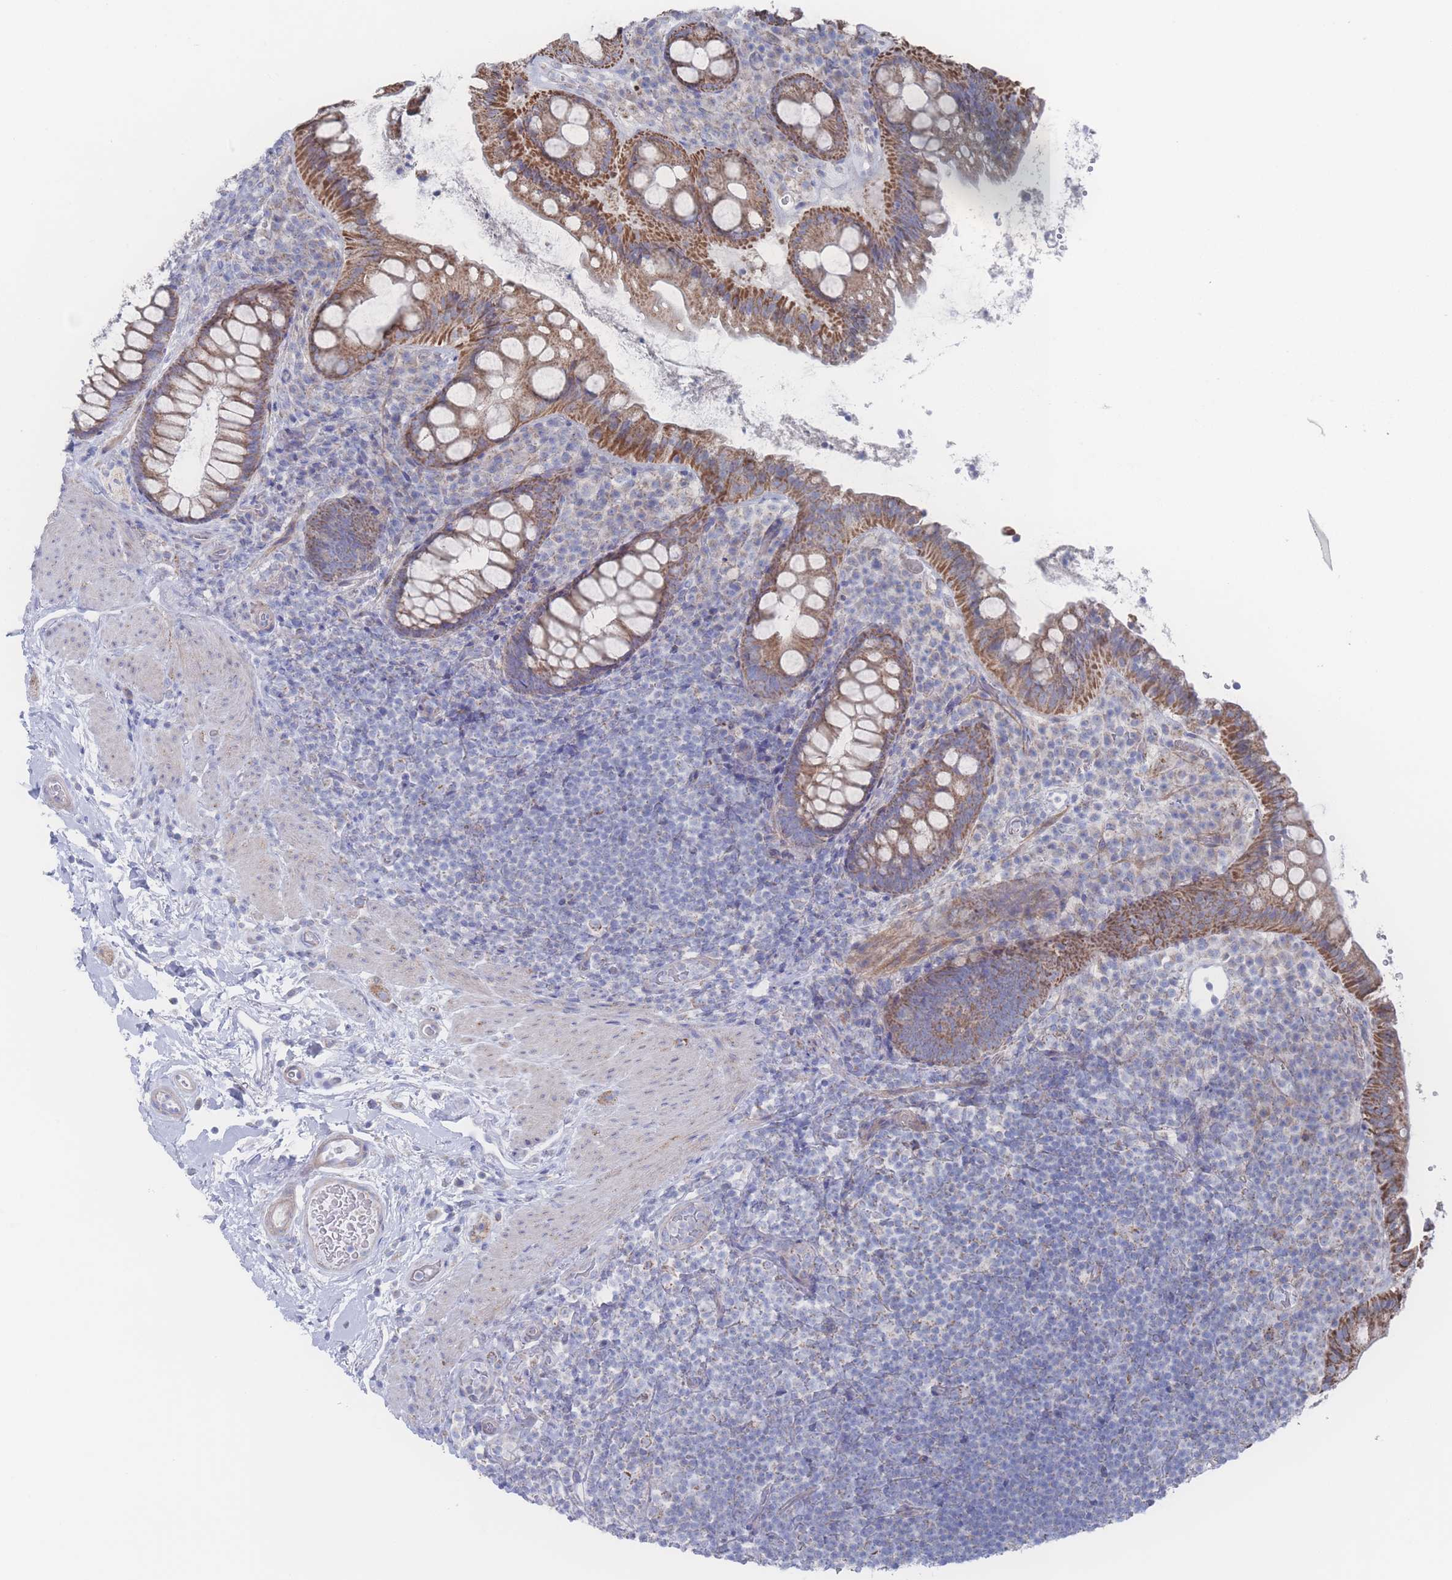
{"staining": {"intensity": "moderate", "quantity": ">75%", "location": "cytoplasmic/membranous"}, "tissue": "rectum", "cell_type": "Glandular cells", "image_type": "normal", "snomed": [{"axis": "morphology", "description": "Normal tissue, NOS"}, {"axis": "topography", "description": "Rectum"}, {"axis": "topography", "description": "Peripheral nerve tissue"}], "caption": "Immunohistochemistry micrograph of unremarkable rectum stained for a protein (brown), which demonstrates medium levels of moderate cytoplasmic/membranous expression in approximately >75% of glandular cells.", "gene": "SNPH", "patient": {"sex": "female", "age": 69}}